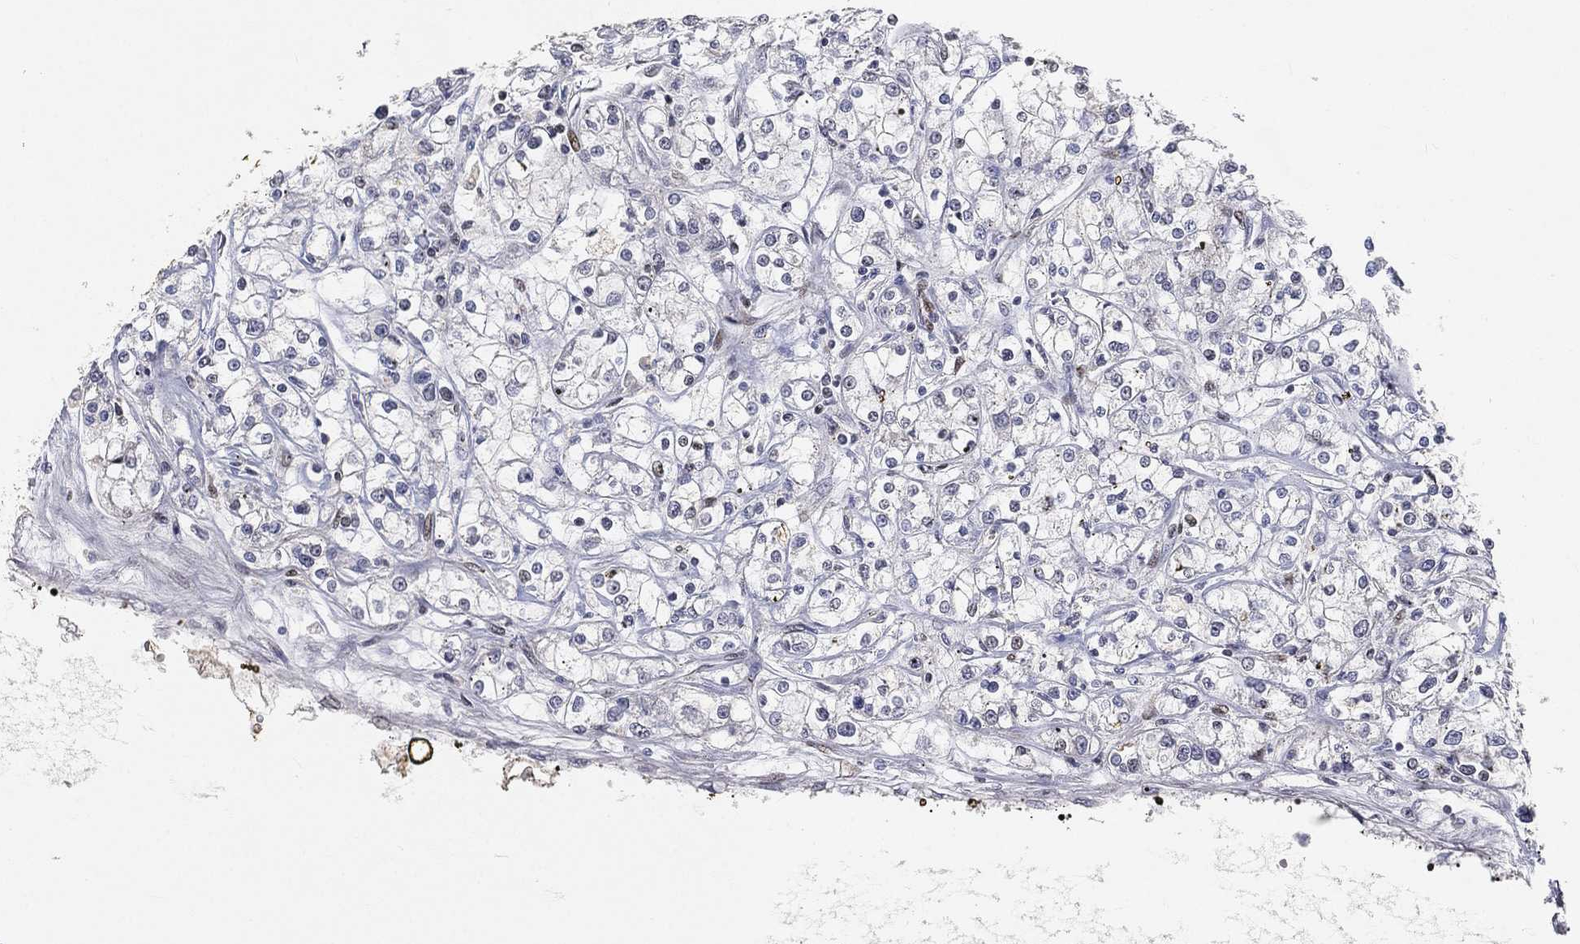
{"staining": {"intensity": "negative", "quantity": "none", "location": "none"}, "tissue": "renal cancer", "cell_type": "Tumor cells", "image_type": "cancer", "snomed": [{"axis": "morphology", "description": "Adenocarcinoma, NOS"}, {"axis": "topography", "description": "Kidney"}], "caption": "Immunohistochemistry (IHC) image of renal adenocarcinoma stained for a protein (brown), which shows no expression in tumor cells.", "gene": "CRTC3", "patient": {"sex": "female", "age": 59}}